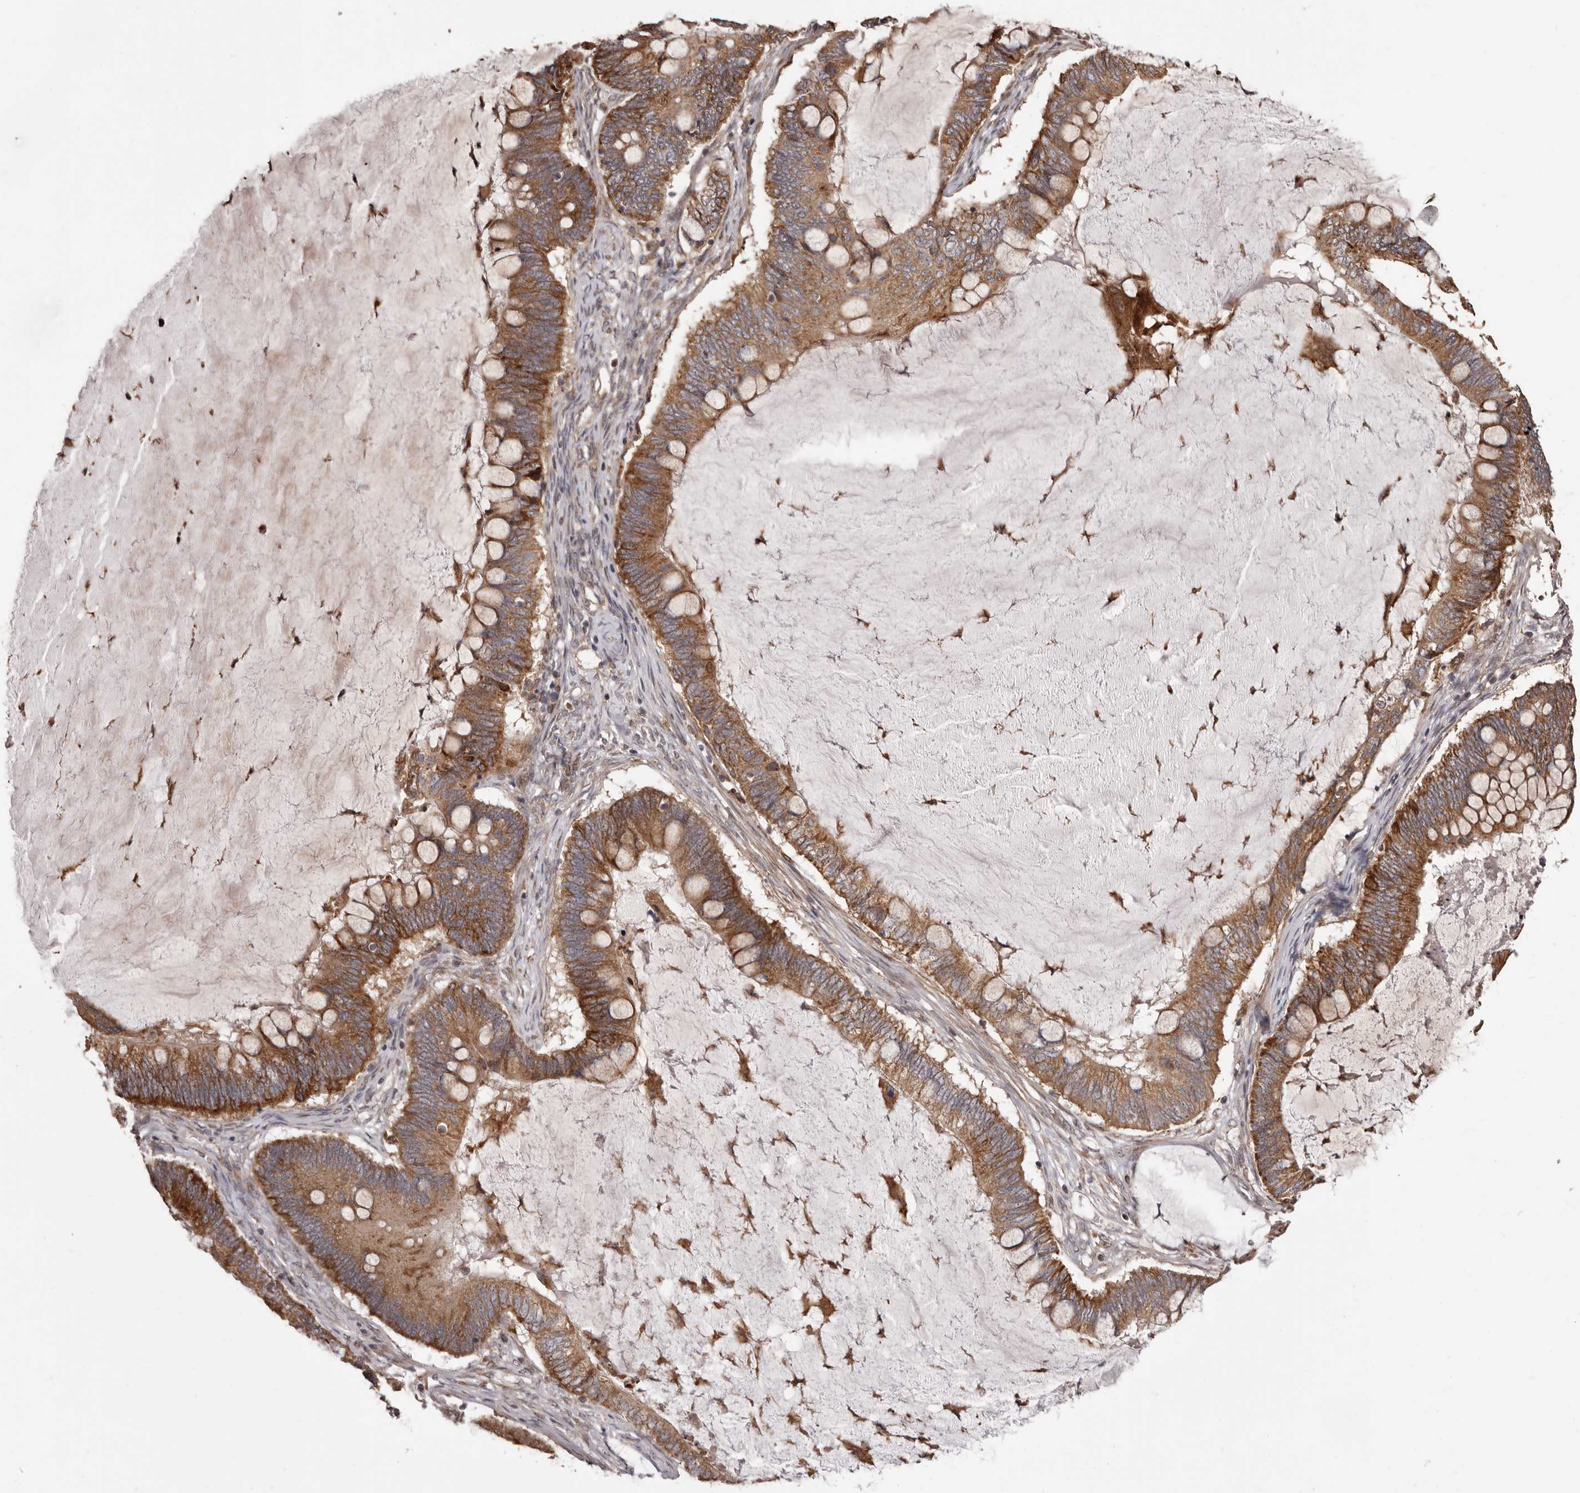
{"staining": {"intensity": "strong", "quantity": ">75%", "location": "cytoplasmic/membranous"}, "tissue": "ovarian cancer", "cell_type": "Tumor cells", "image_type": "cancer", "snomed": [{"axis": "morphology", "description": "Cystadenocarcinoma, mucinous, NOS"}, {"axis": "topography", "description": "Ovary"}], "caption": "A high-resolution image shows immunohistochemistry (IHC) staining of ovarian cancer (mucinous cystadenocarcinoma), which shows strong cytoplasmic/membranous positivity in approximately >75% of tumor cells.", "gene": "ZCCHC7", "patient": {"sex": "female", "age": 61}}